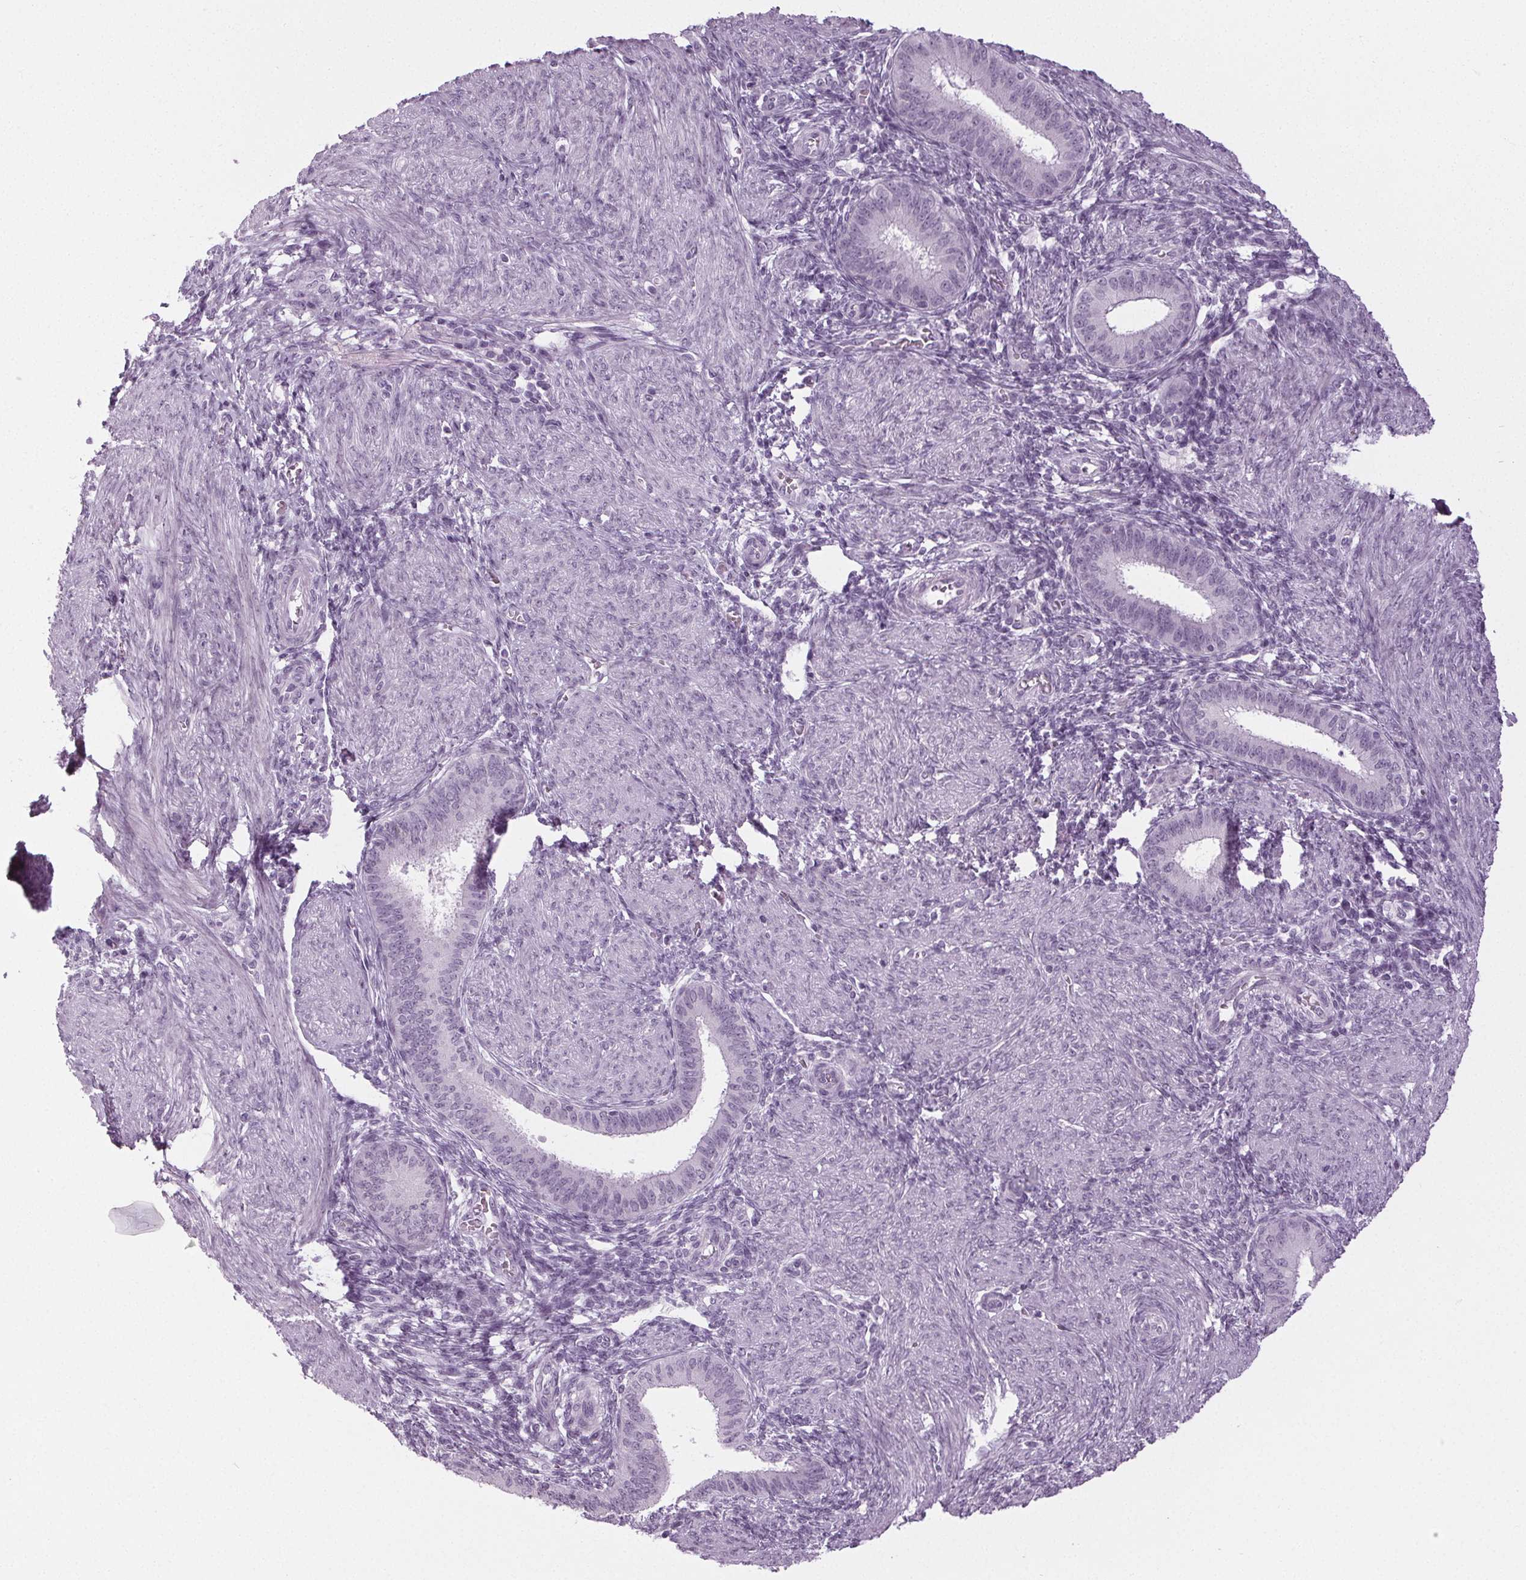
{"staining": {"intensity": "negative", "quantity": "none", "location": "none"}, "tissue": "endometrium", "cell_type": "Cells in endometrial stroma", "image_type": "normal", "snomed": [{"axis": "morphology", "description": "Normal tissue, NOS"}, {"axis": "topography", "description": "Endometrium"}], "caption": "High magnification brightfield microscopy of normal endometrium stained with DAB (3,3'-diaminobenzidine) (brown) and counterstained with hematoxylin (blue): cells in endometrial stroma show no significant expression.", "gene": "IGF2BP1", "patient": {"sex": "female", "age": 39}}